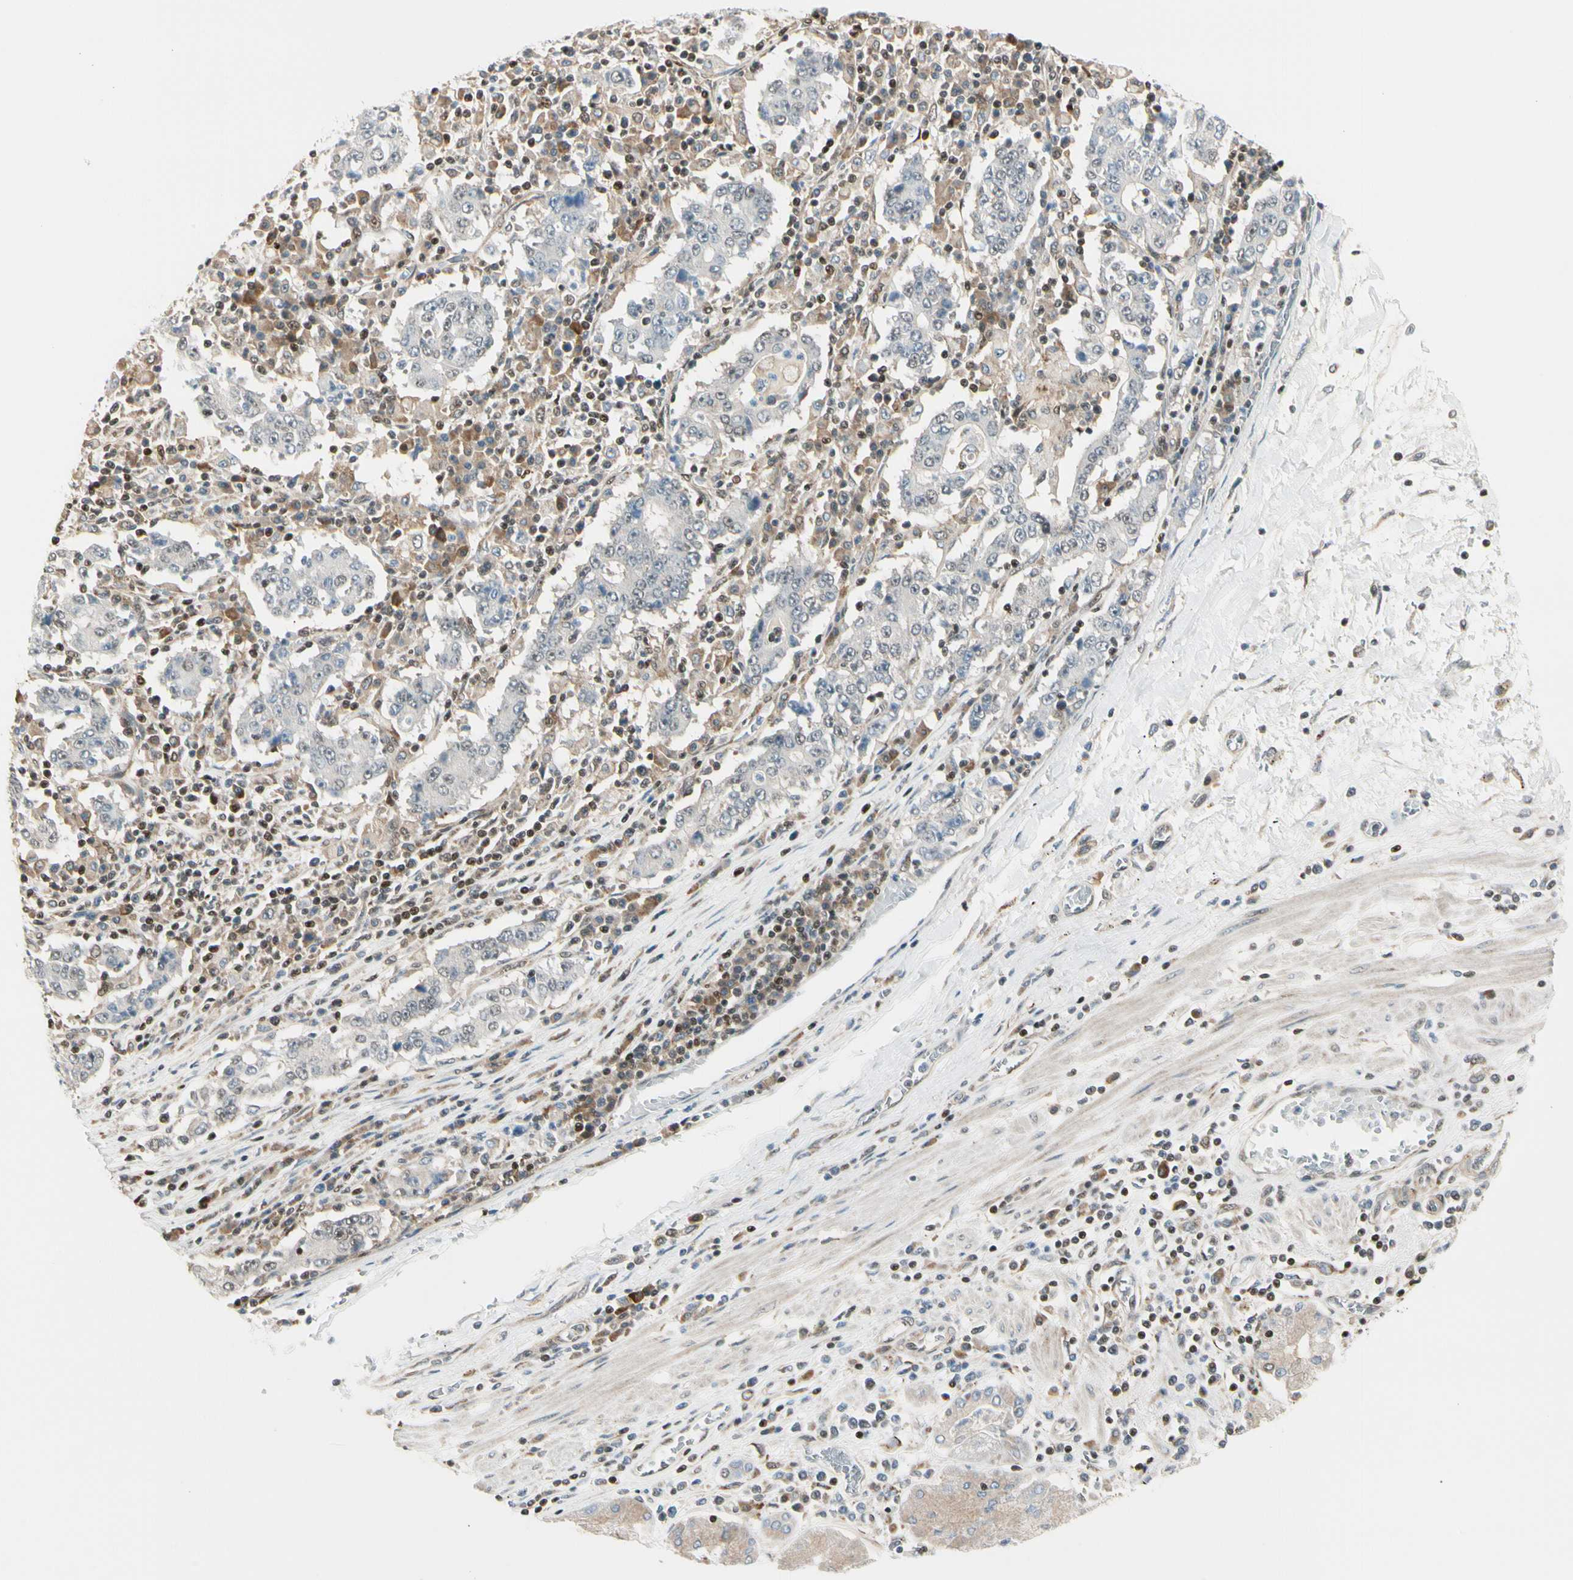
{"staining": {"intensity": "negative", "quantity": "none", "location": "none"}, "tissue": "stomach cancer", "cell_type": "Tumor cells", "image_type": "cancer", "snomed": [{"axis": "morphology", "description": "Normal tissue, NOS"}, {"axis": "morphology", "description": "Adenocarcinoma, NOS"}, {"axis": "topography", "description": "Stomach, upper"}, {"axis": "topography", "description": "Stomach"}], "caption": "This micrograph is of stomach adenocarcinoma stained with immunohistochemistry to label a protein in brown with the nuclei are counter-stained blue. There is no staining in tumor cells.", "gene": "DAXX", "patient": {"sex": "male", "age": 59}}